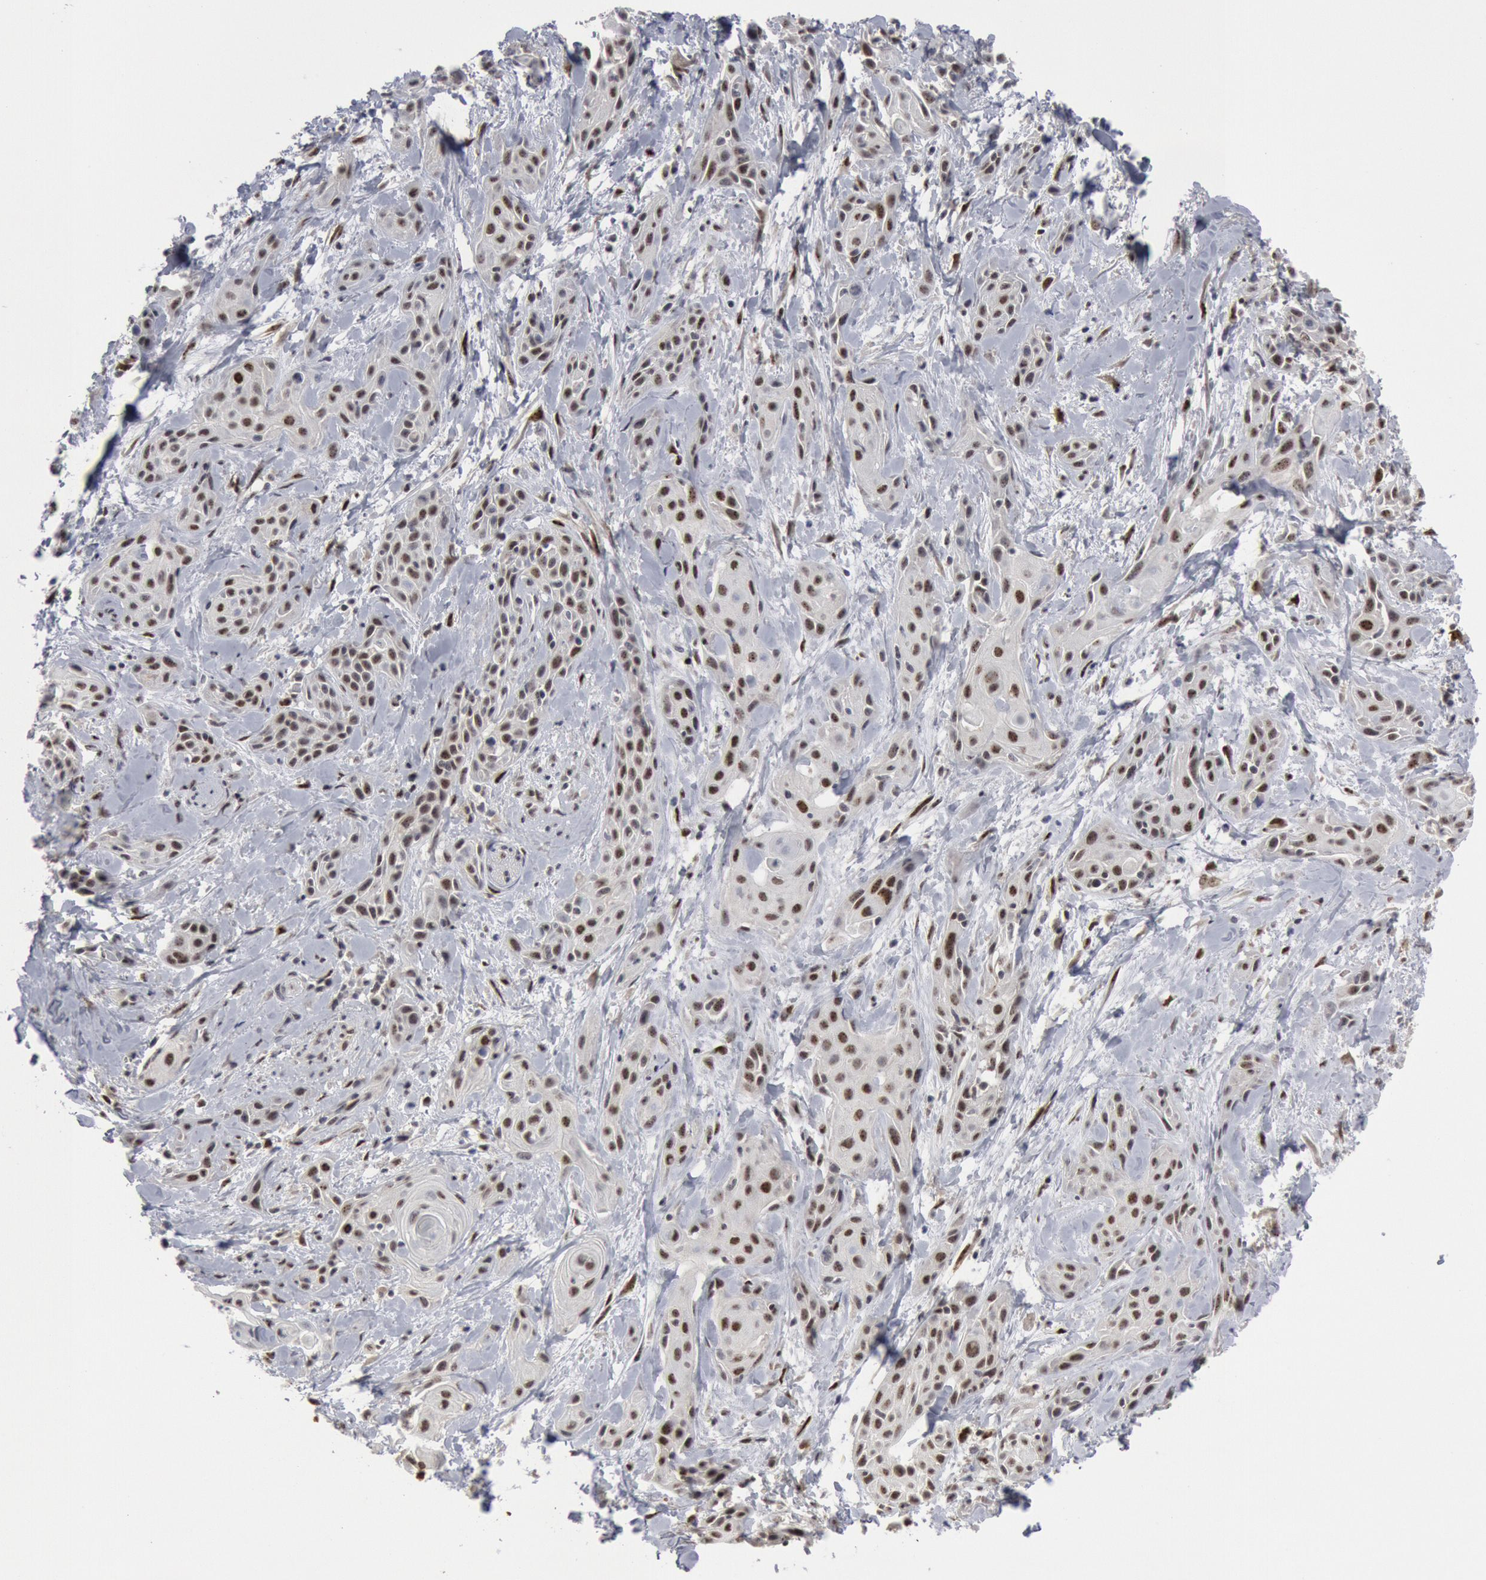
{"staining": {"intensity": "weak", "quantity": "<25%", "location": "nuclear"}, "tissue": "skin cancer", "cell_type": "Tumor cells", "image_type": "cancer", "snomed": [{"axis": "morphology", "description": "Squamous cell carcinoma, NOS"}, {"axis": "topography", "description": "Skin"}, {"axis": "topography", "description": "Anal"}], "caption": "A histopathology image of skin cancer stained for a protein exhibits no brown staining in tumor cells.", "gene": "FOXO1", "patient": {"sex": "male", "age": 64}}